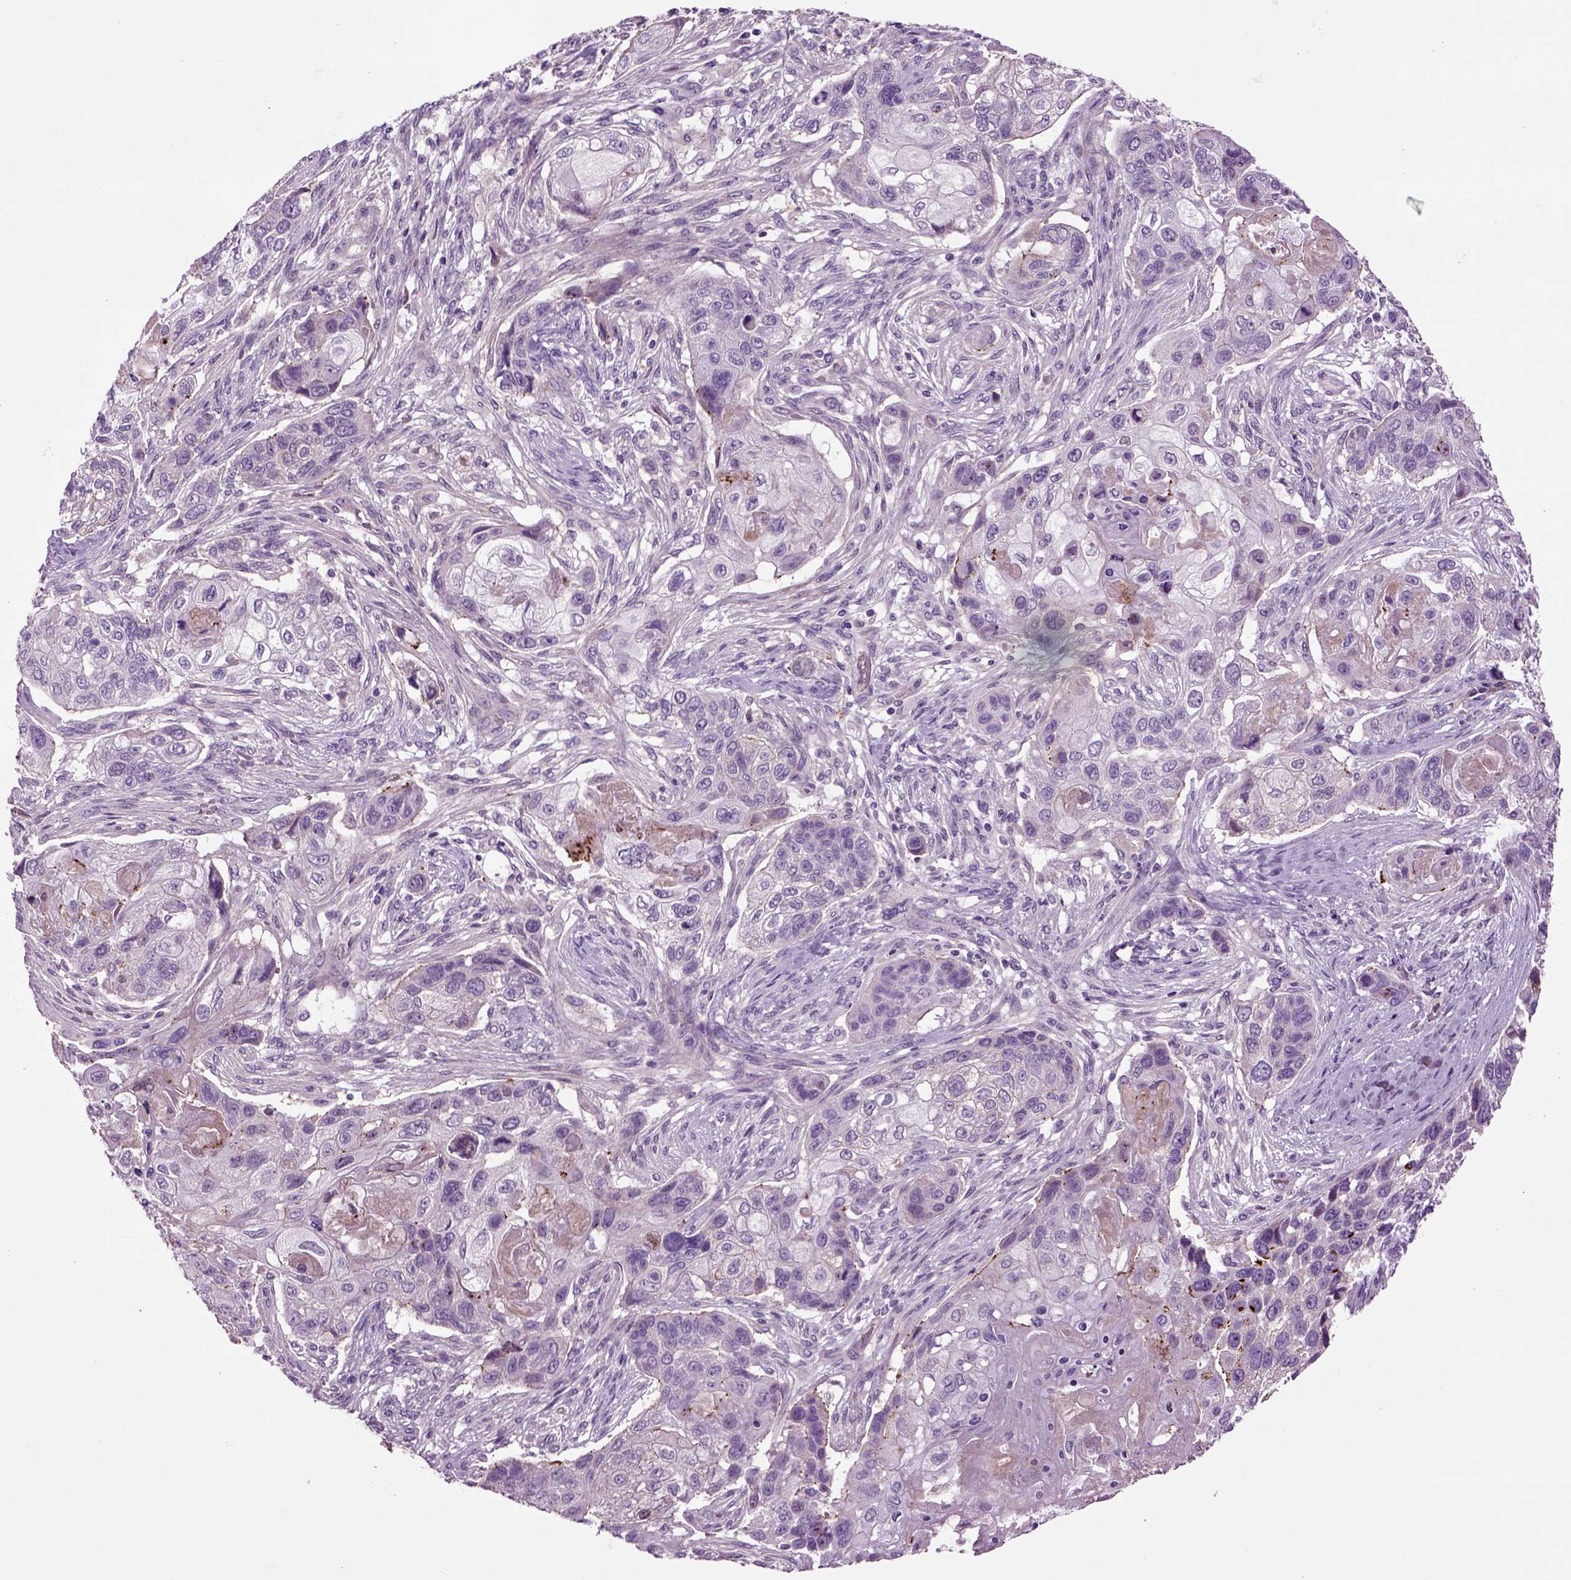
{"staining": {"intensity": "negative", "quantity": "none", "location": "none"}, "tissue": "lung cancer", "cell_type": "Tumor cells", "image_type": "cancer", "snomed": [{"axis": "morphology", "description": "Normal tissue, NOS"}, {"axis": "morphology", "description": "Squamous cell carcinoma, NOS"}, {"axis": "topography", "description": "Bronchus"}, {"axis": "topography", "description": "Lung"}], "caption": "Immunohistochemistry photomicrograph of neoplastic tissue: lung squamous cell carcinoma stained with DAB (3,3'-diaminobenzidine) demonstrates no significant protein expression in tumor cells.", "gene": "SPON1", "patient": {"sex": "male", "age": 69}}